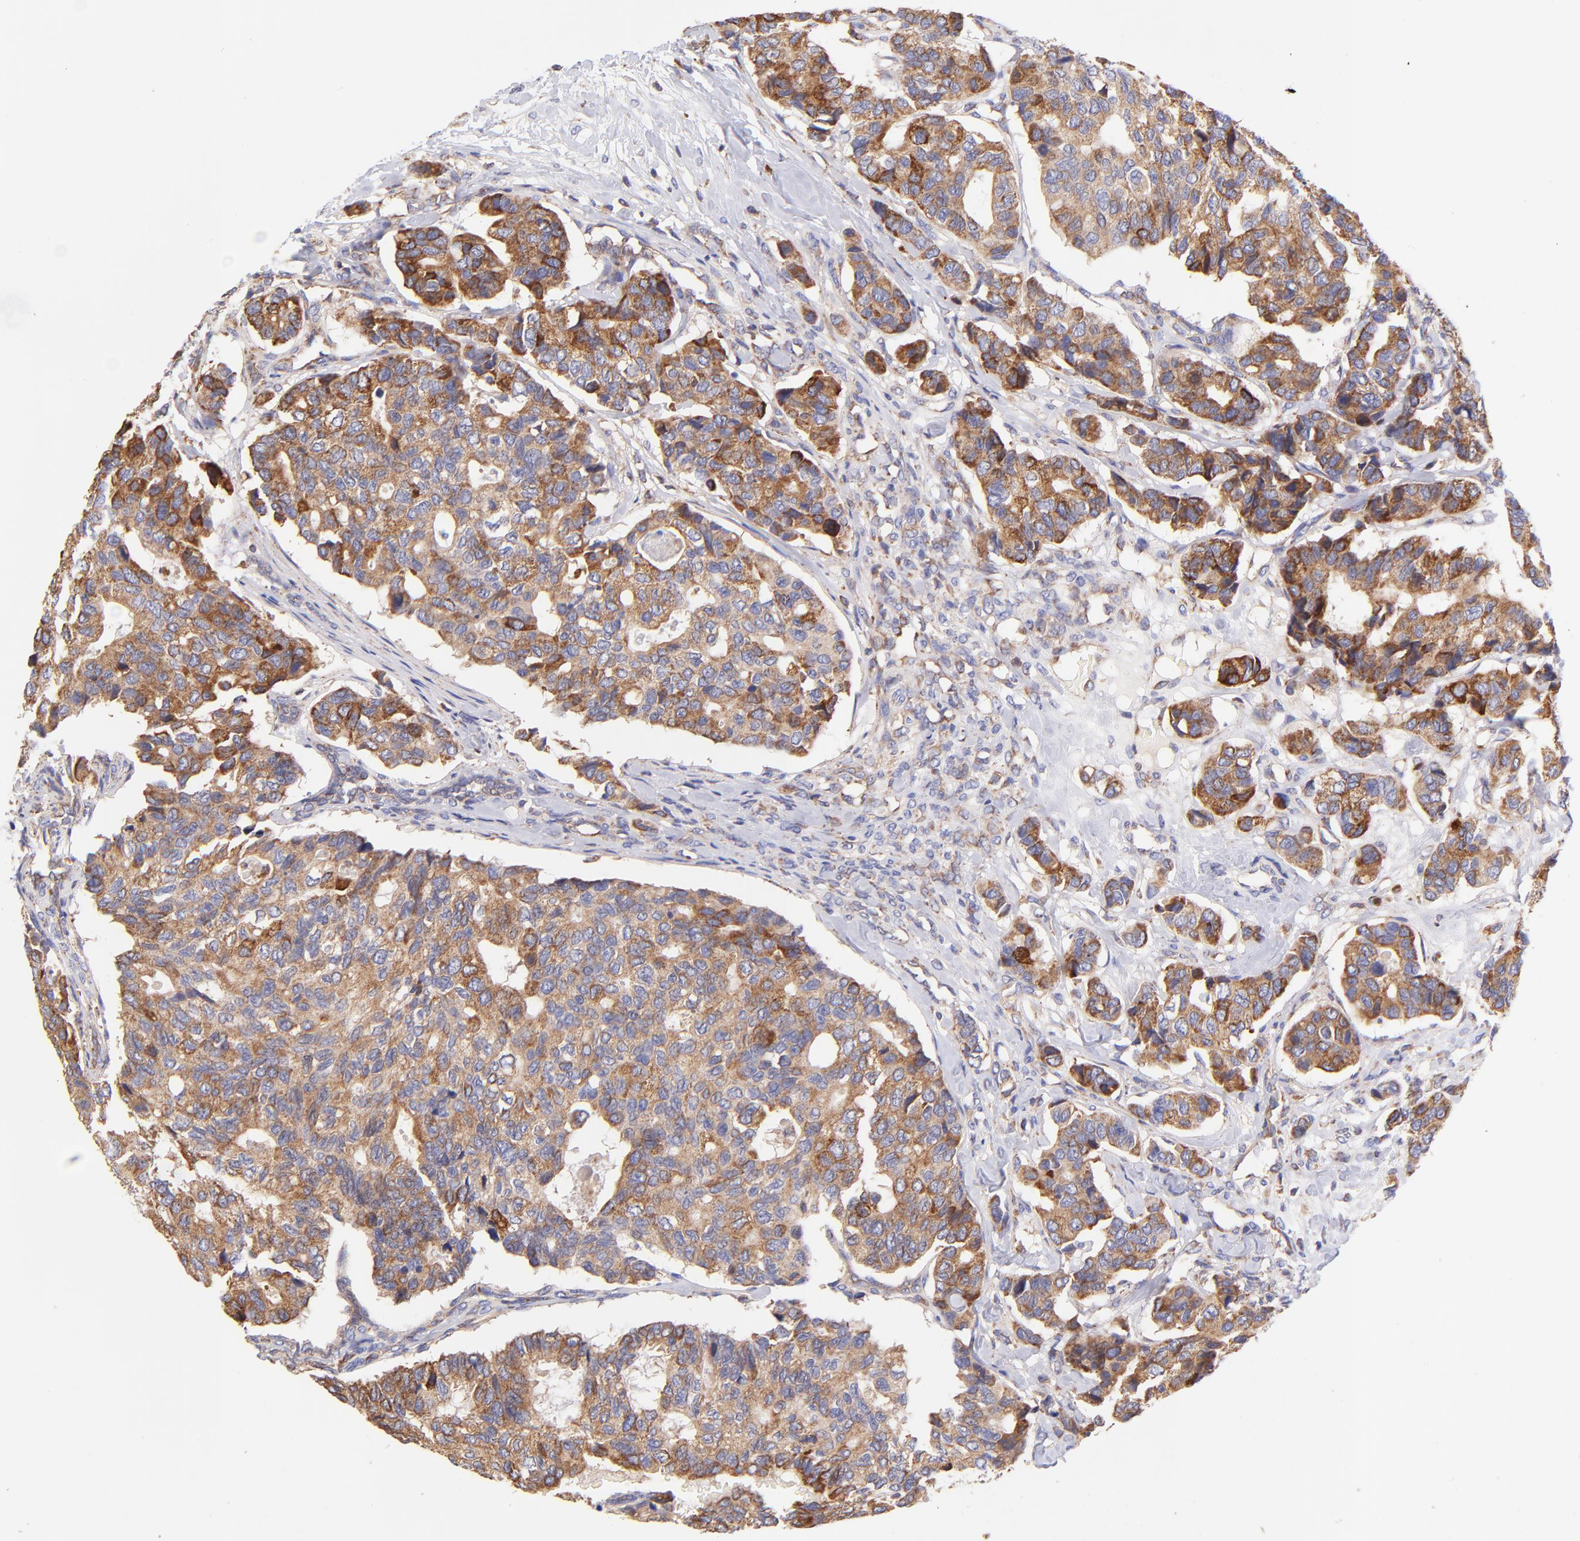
{"staining": {"intensity": "moderate", "quantity": ">75%", "location": "cytoplasmic/membranous"}, "tissue": "breast cancer", "cell_type": "Tumor cells", "image_type": "cancer", "snomed": [{"axis": "morphology", "description": "Duct carcinoma"}, {"axis": "topography", "description": "Breast"}], "caption": "Immunohistochemistry of breast cancer (infiltrating ductal carcinoma) exhibits medium levels of moderate cytoplasmic/membranous staining in about >75% of tumor cells.", "gene": "PREX1", "patient": {"sex": "female", "age": 69}}